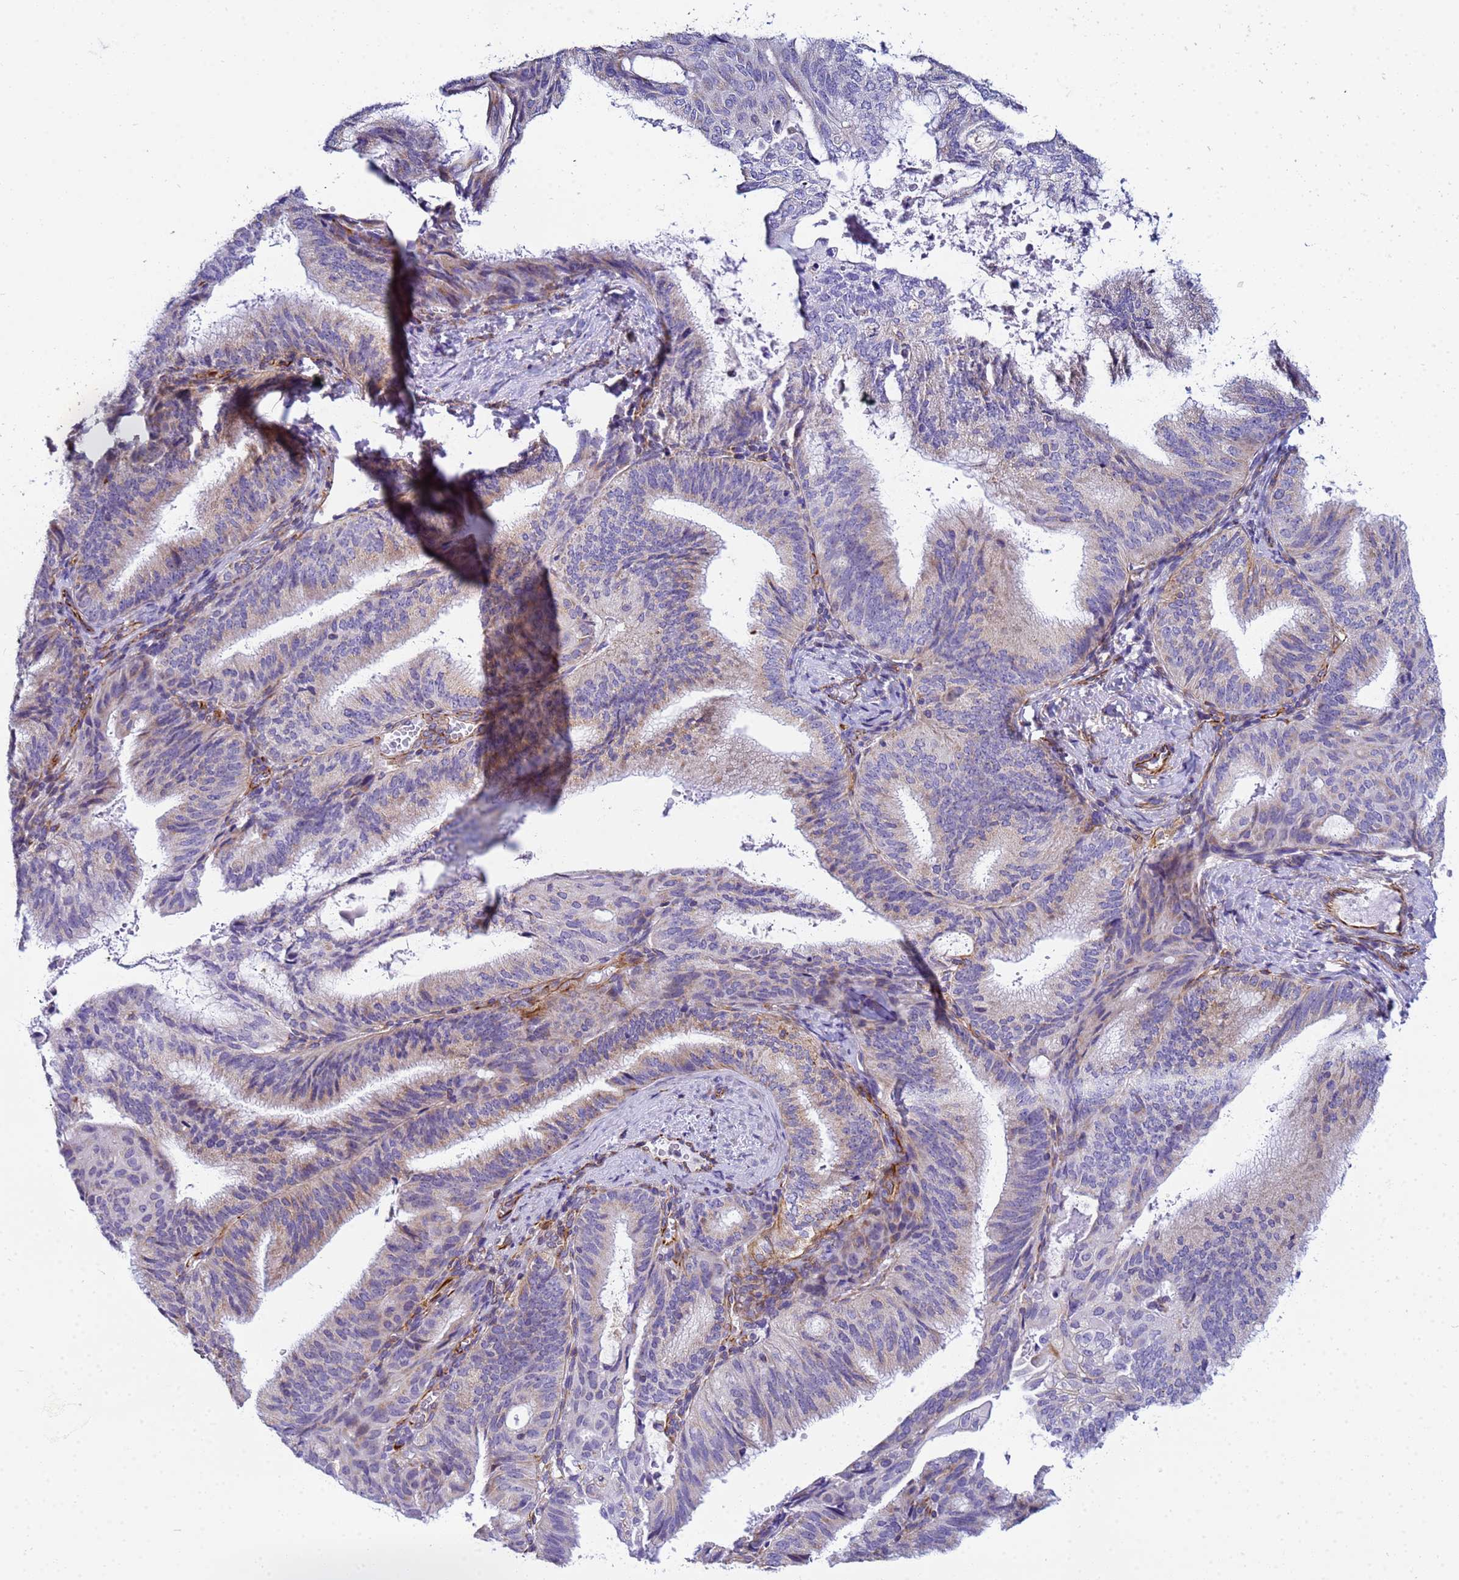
{"staining": {"intensity": "weak", "quantity": "25%-75%", "location": "cytoplasmic/membranous"}, "tissue": "endometrial cancer", "cell_type": "Tumor cells", "image_type": "cancer", "snomed": [{"axis": "morphology", "description": "Adenocarcinoma, NOS"}, {"axis": "topography", "description": "Endometrium"}], "caption": "DAB (3,3'-diaminobenzidine) immunohistochemical staining of endometrial cancer (adenocarcinoma) shows weak cytoplasmic/membranous protein staining in about 25%-75% of tumor cells.", "gene": "UBXN2B", "patient": {"sex": "female", "age": 49}}